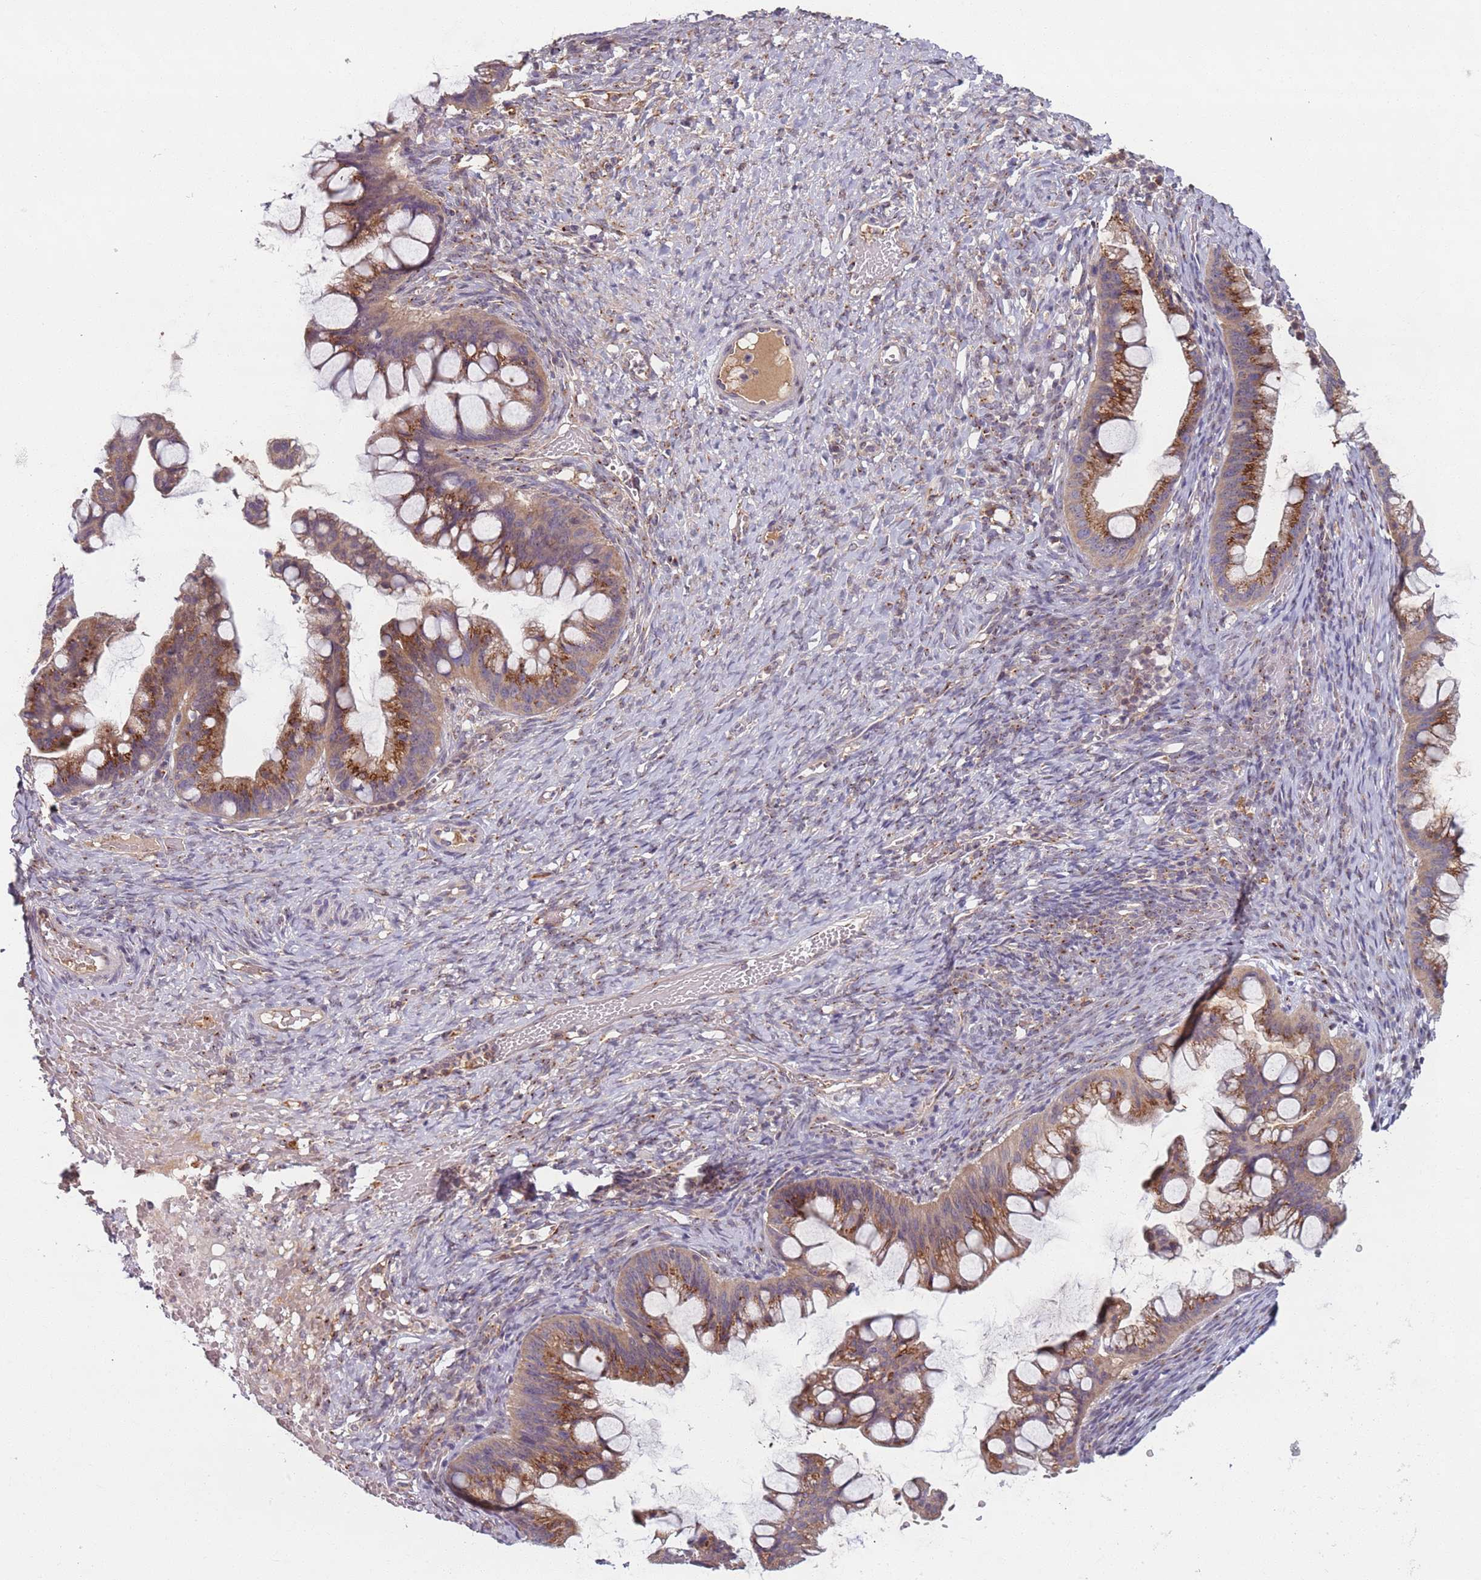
{"staining": {"intensity": "moderate", "quantity": ">75%", "location": "cytoplasmic/membranous"}, "tissue": "ovarian cancer", "cell_type": "Tumor cells", "image_type": "cancer", "snomed": [{"axis": "morphology", "description": "Cystadenocarcinoma, mucinous, NOS"}, {"axis": "topography", "description": "Ovary"}], "caption": "IHC histopathology image of ovarian cancer stained for a protein (brown), which exhibits medium levels of moderate cytoplasmic/membranous positivity in approximately >75% of tumor cells.", "gene": "AKTIP", "patient": {"sex": "female", "age": 73}}